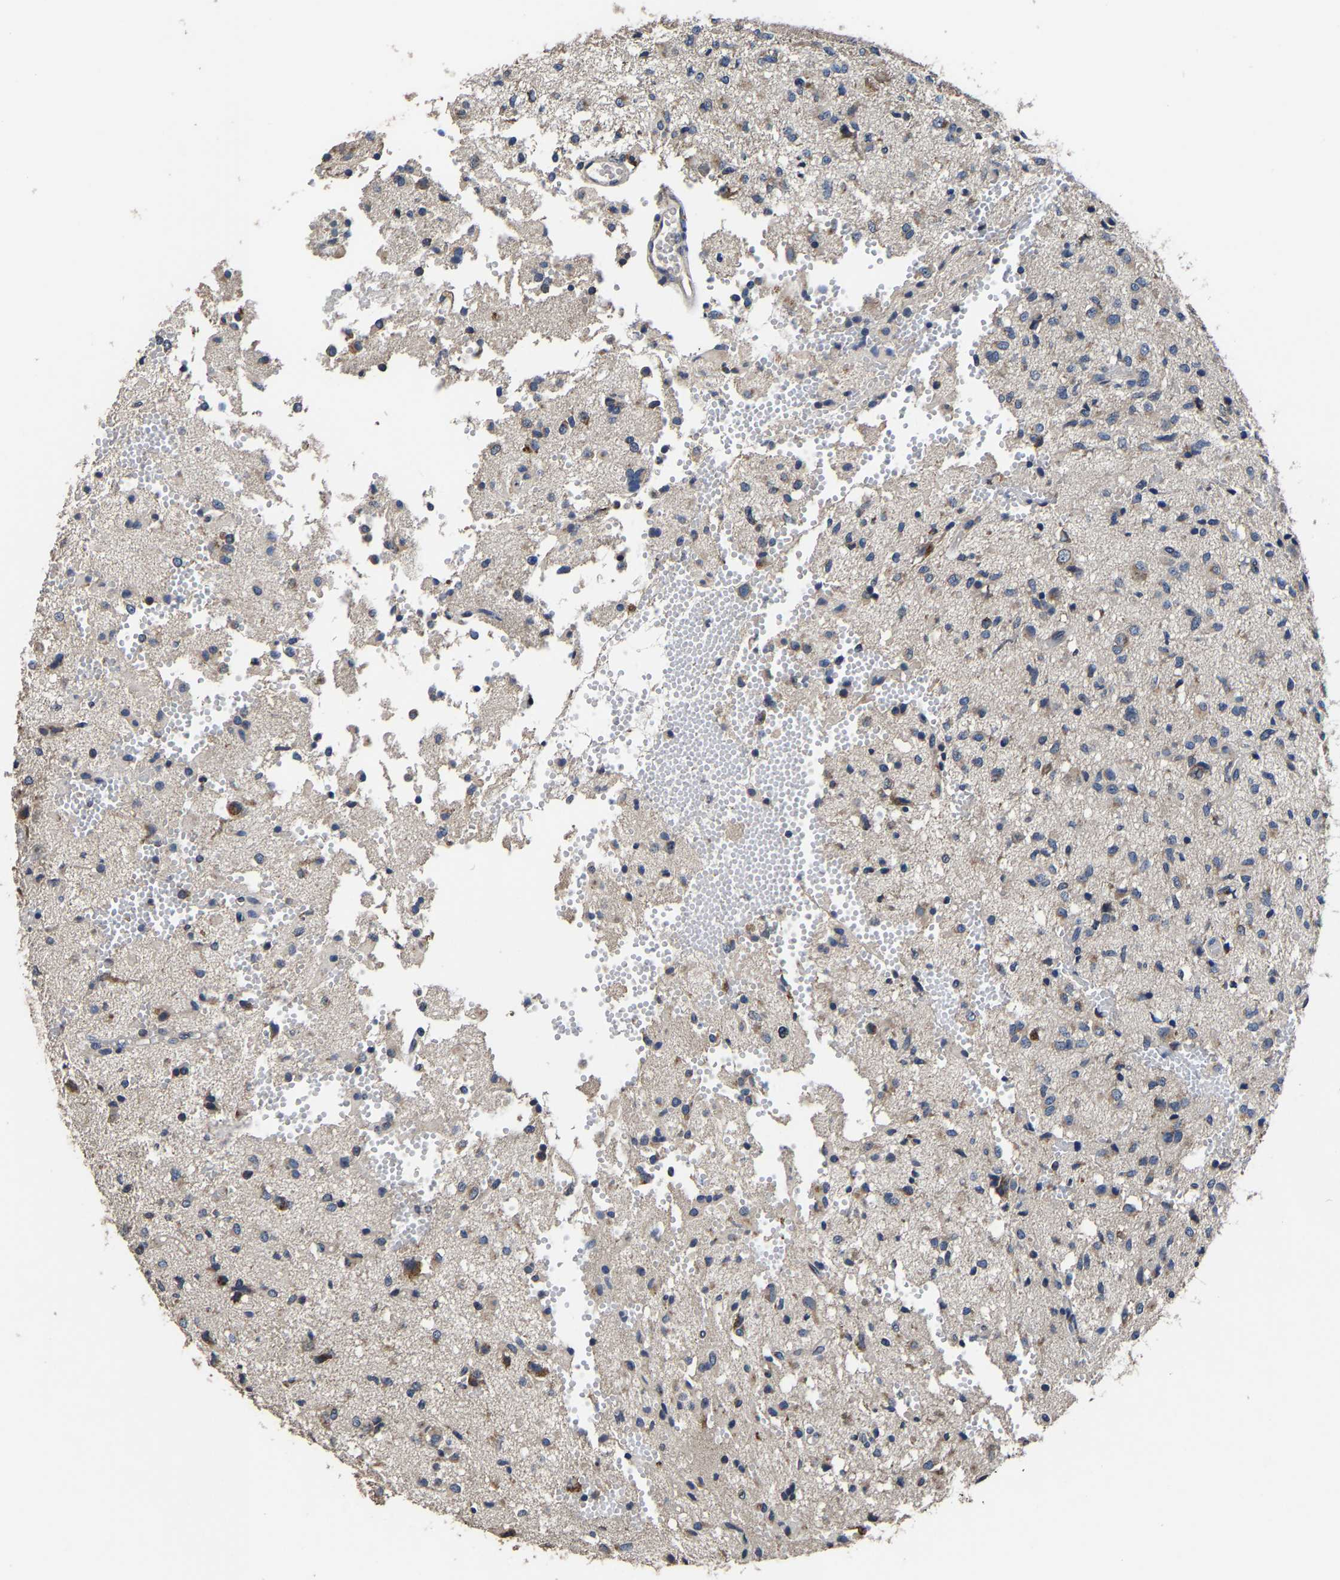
{"staining": {"intensity": "negative", "quantity": "none", "location": "none"}, "tissue": "glioma", "cell_type": "Tumor cells", "image_type": "cancer", "snomed": [{"axis": "morphology", "description": "Glioma, malignant, High grade"}, {"axis": "topography", "description": "Brain"}], "caption": "IHC photomicrograph of glioma stained for a protein (brown), which demonstrates no expression in tumor cells. (DAB immunohistochemistry (IHC), high magnification).", "gene": "EBAG9", "patient": {"sex": "female", "age": 59}}